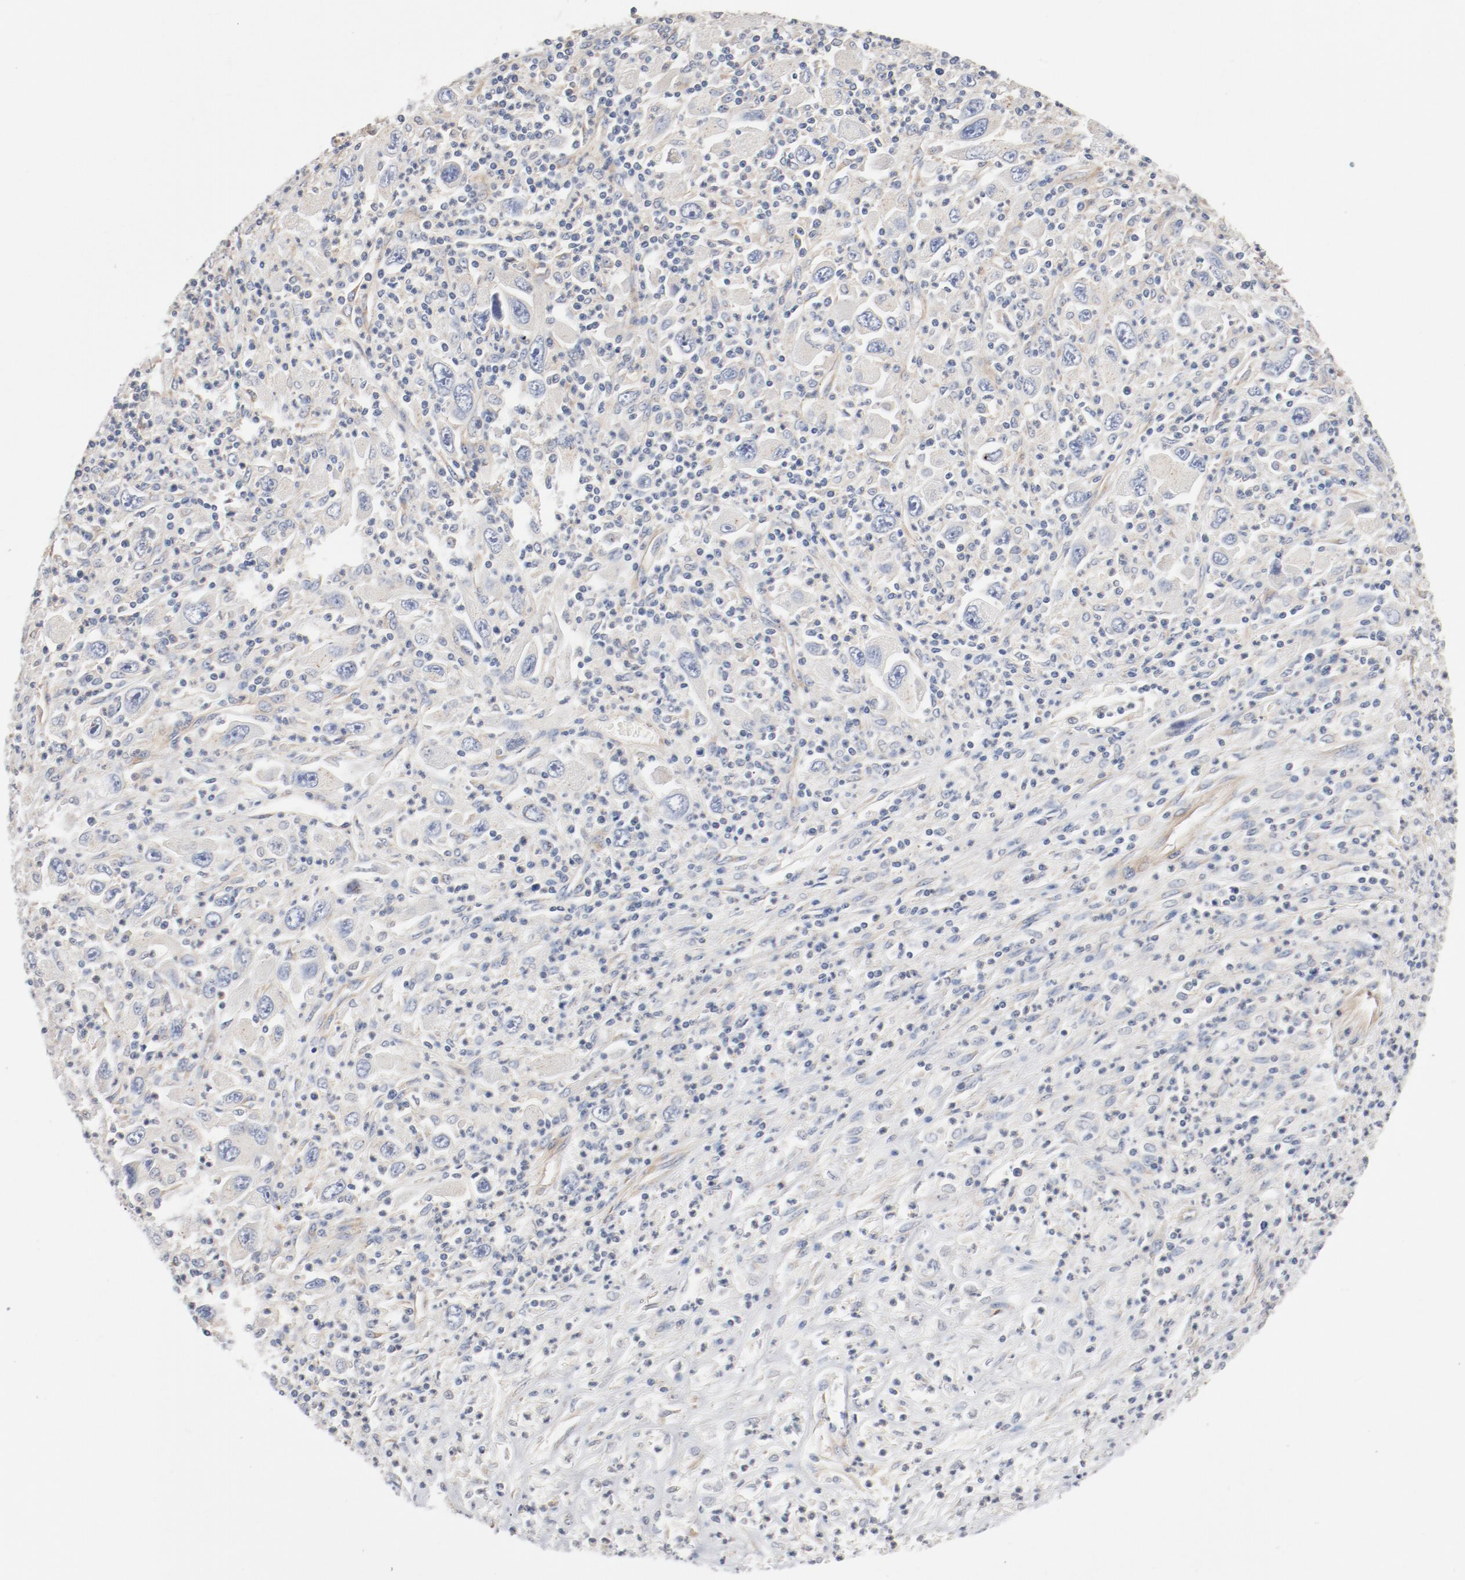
{"staining": {"intensity": "weak", "quantity": "25%-75%", "location": "cytoplasmic/membranous"}, "tissue": "melanoma", "cell_type": "Tumor cells", "image_type": "cancer", "snomed": [{"axis": "morphology", "description": "Malignant melanoma, Metastatic site"}, {"axis": "topography", "description": "Skin"}], "caption": "DAB immunohistochemical staining of human malignant melanoma (metastatic site) reveals weak cytoplasmic/membranous protein expression in approximately 25%-75% of tumor cells.", "gene": "ILK", "patient": {"sex": "female", "age": 56}}